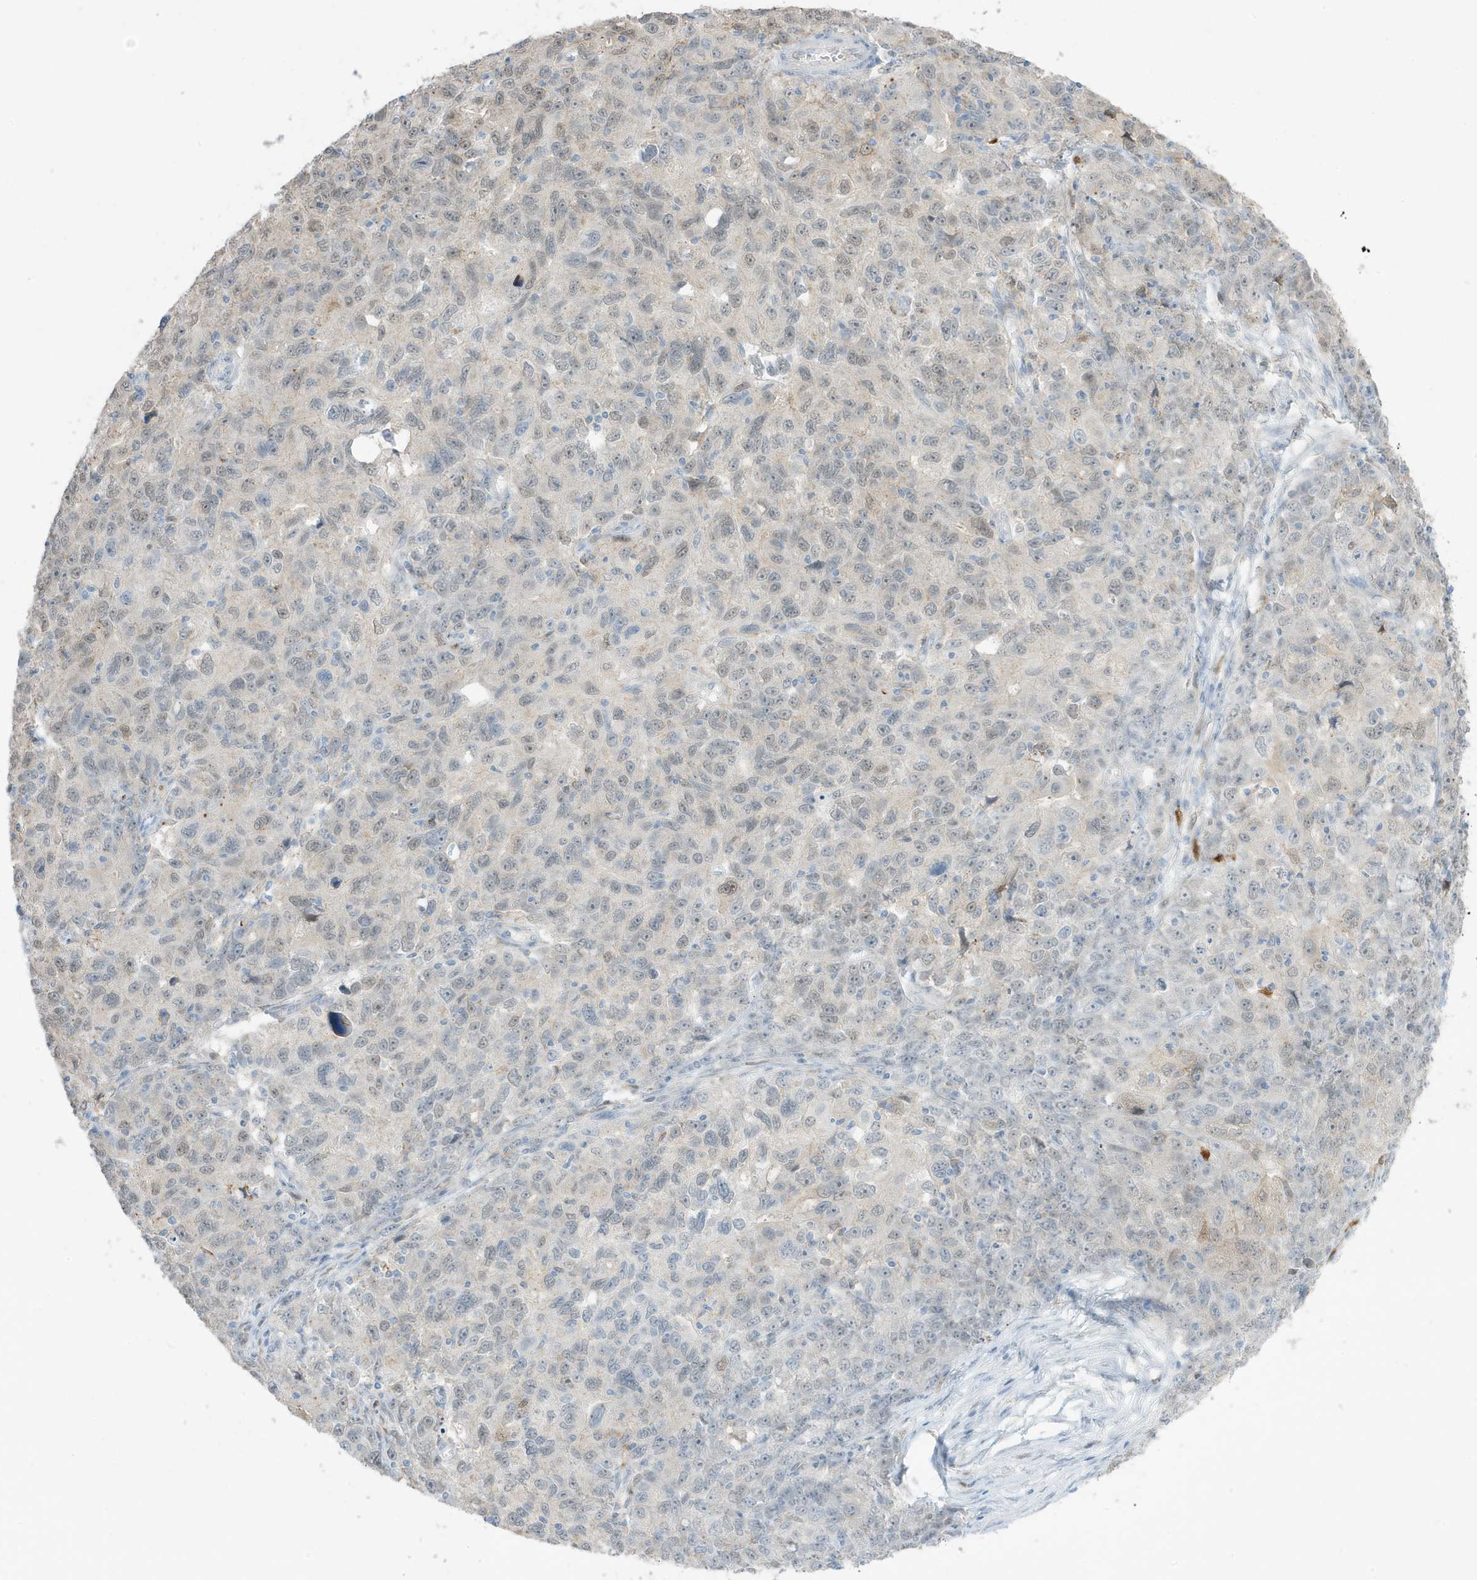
{"staining": {"intensity": "negative", "quantity": "none", "location": "none"}, "tissue": "ovarian cancer", "cell_type": "Tumor cells", "image_type": "cancer", "snomed": [{"axis": "morphology", "description": "Carcinoma, endometroid"}, {"axis": "topography", "description": "Ovary"}], "caption": "IHC of human ovarian cancer (endometroid carcinoma) reveals no expression in tumor cells. (Immunohistochemistry (ihc), brightfield microscopy, high magnification).", "gene": "GCA", "patient": {"sex": "female", "age": 42}}